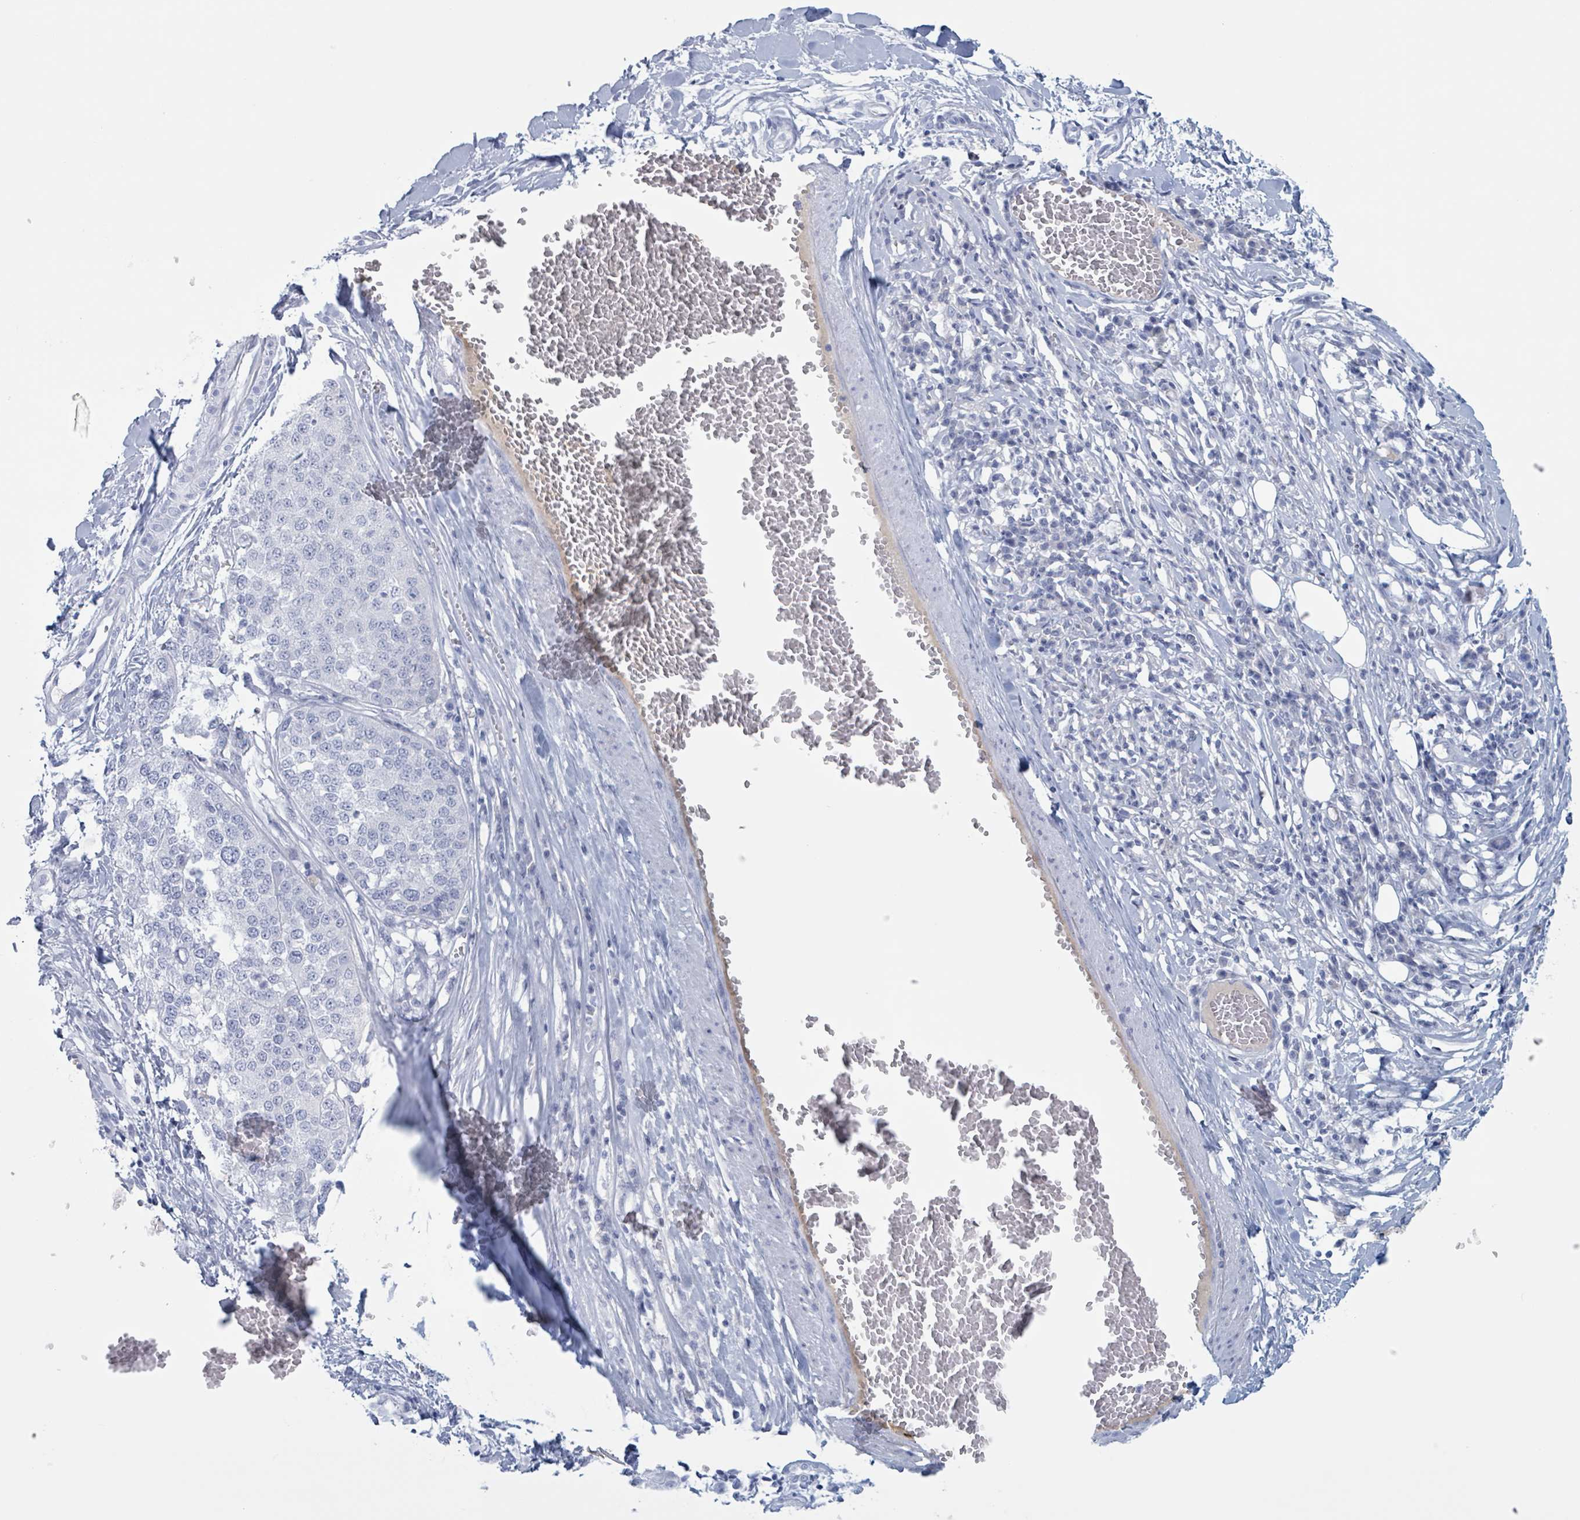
{"staining": {"intensity": "negative", "quantity": "none", "location": "none"}, "tissue": "melanoma", "cell_type": "Tumor cells", "image_type": "cancer", "snomed": [{"axis": "morphology", "description": "Malignant melanoma, Metastatic site"}, {"axis": "topography", "description": "Lymph node"}], "caption": "High magnification brightfield microscopy of melanoma stained with DAB (brown) and counterstained with hematoxylin (blue): tumor cells show no significant staining.", "gene": "KLK4", "patient": {"sex": "male", "age": 44}}